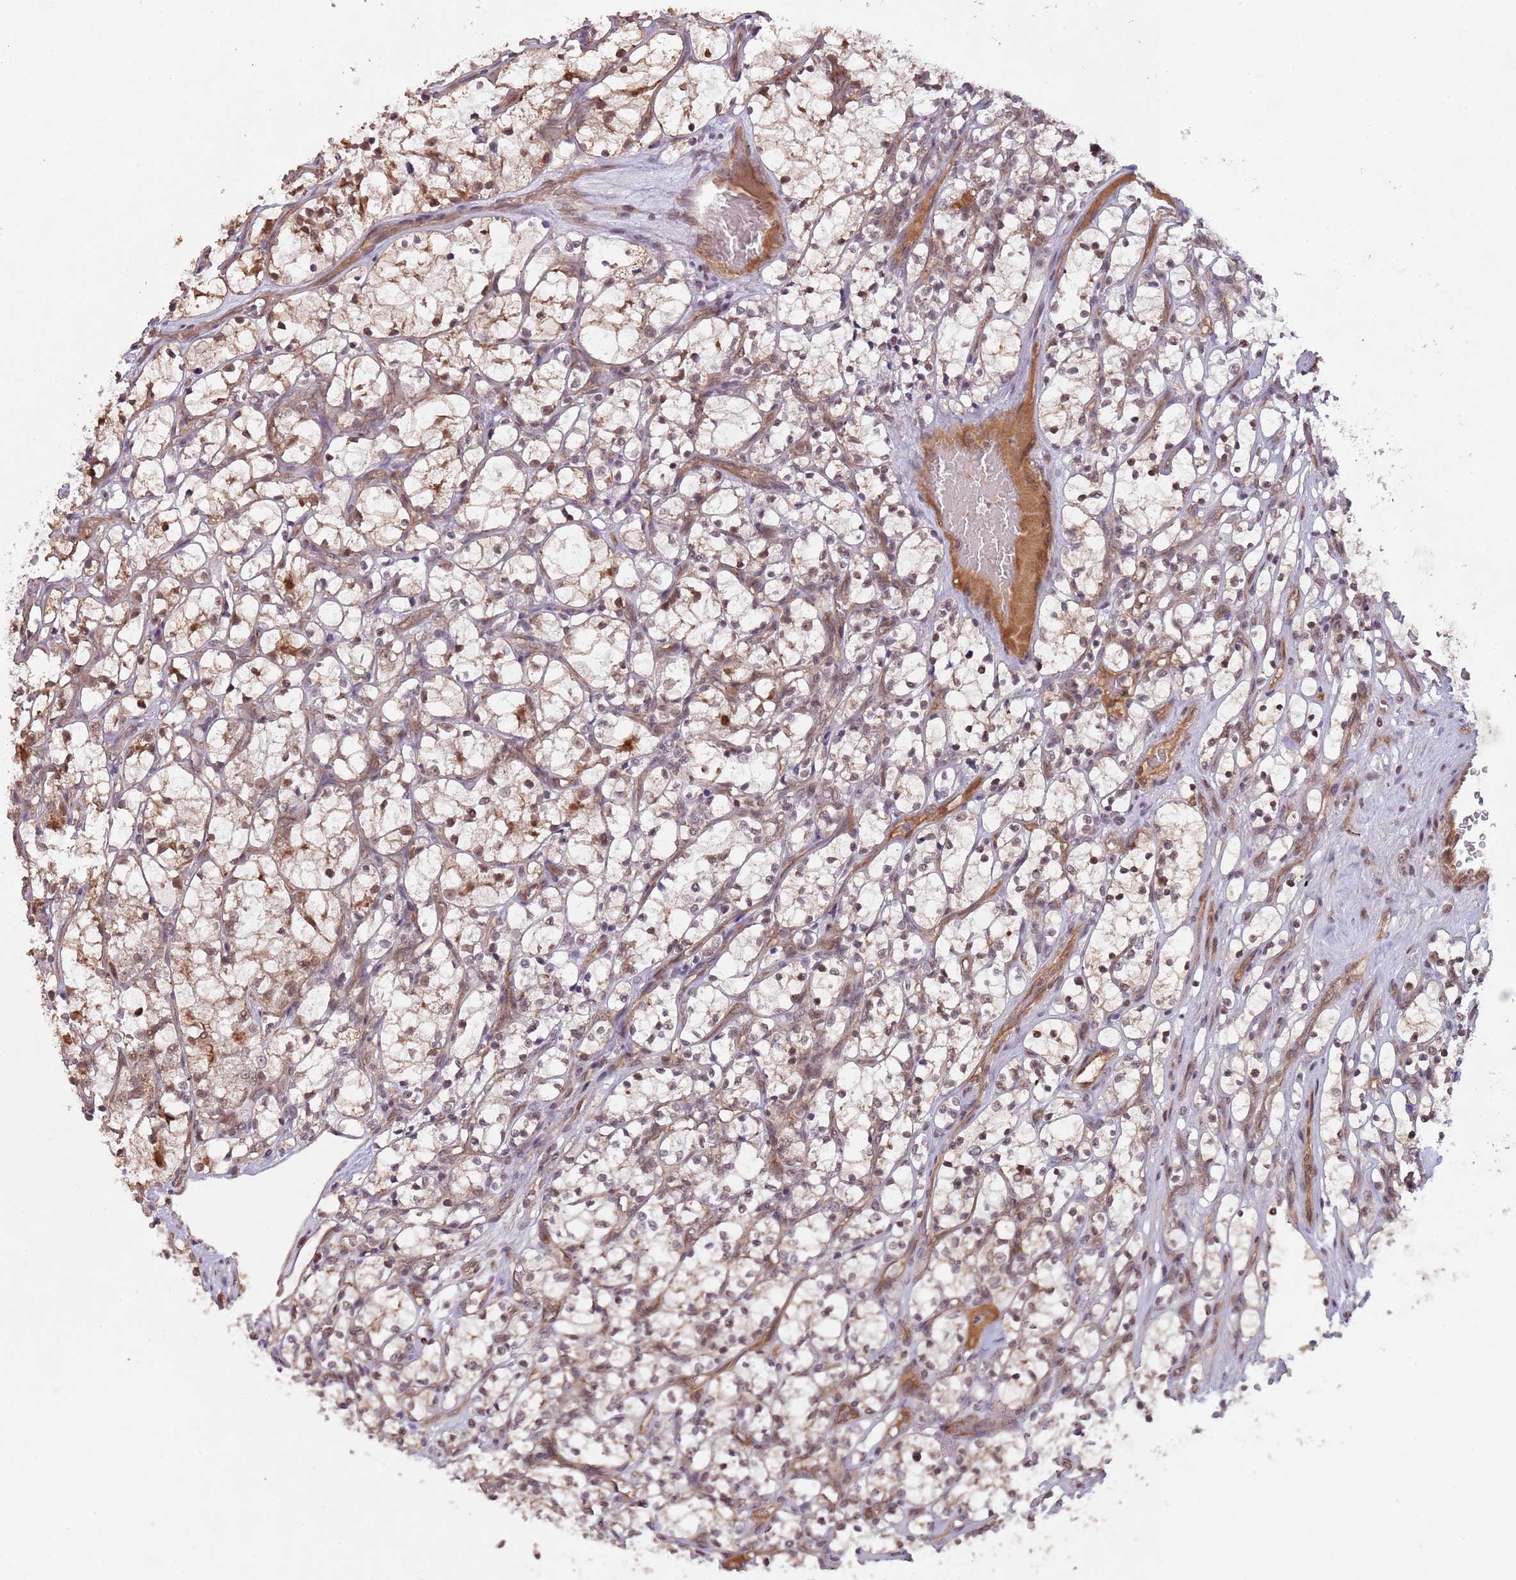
{"staining": {"intensity": "moderate", "quantity": ">75%", "location": "cytoplasmic/membranous,nuclear"}, "tissue": "renal cancer", "cell_type": "Tumor cells", "image_type": "cancer", "snomed": [{"axis": "morphology", "description": "Adenocarcinoma, NOS"}, {"axis": "topography", "description": "Kidney"}], "caption": "Approximately >75% of tumor cells in human adenocarcinoma (renal) demonstrate moderate cytoplasmic/membranous and nuclear protein expression as visualized by brown immunohistochemical staining.", "gene": "SUDS3", "patient": {"sex": "female", "age": 69}}